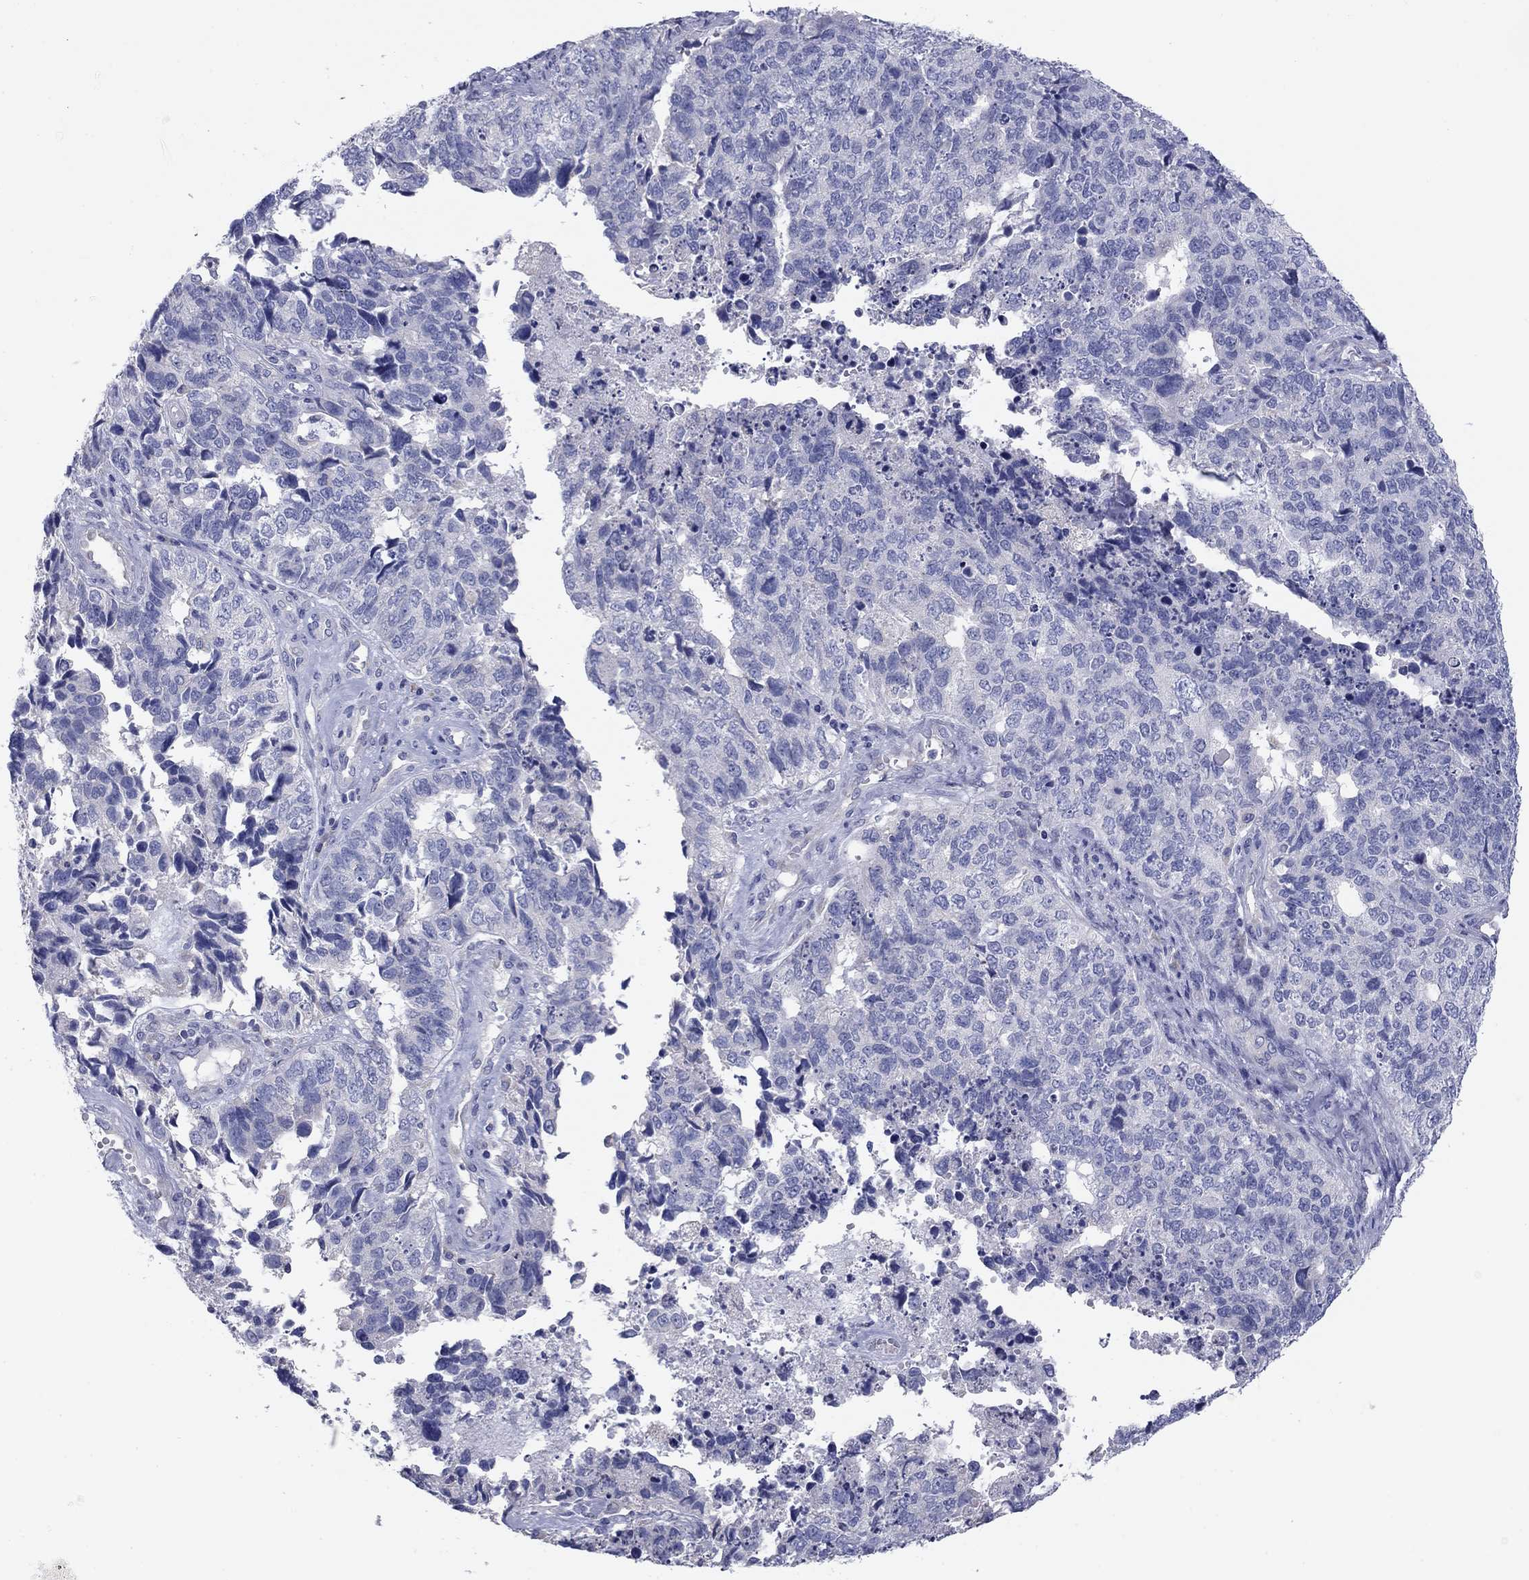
{"staining": {"intensity": "negative", "quantity": "none", "location": "none"}, "tissue": "cervical cancer", "cell_type": "Tumor cells", "image_type": "cancer", "snomed": [{"axis": "morphology", "description": "Squamous cell carcinoma, NOS"}, {"axis": "topography", "description": "Cervix"}], "caption": "IHC histopathology image of cervical cancer (squamous cell carcinoma) stained for a protein (brown), which shows no positivity in tumor cells.", "gene": "GRK7", "patient": {"sex": "female", "age": 63}}